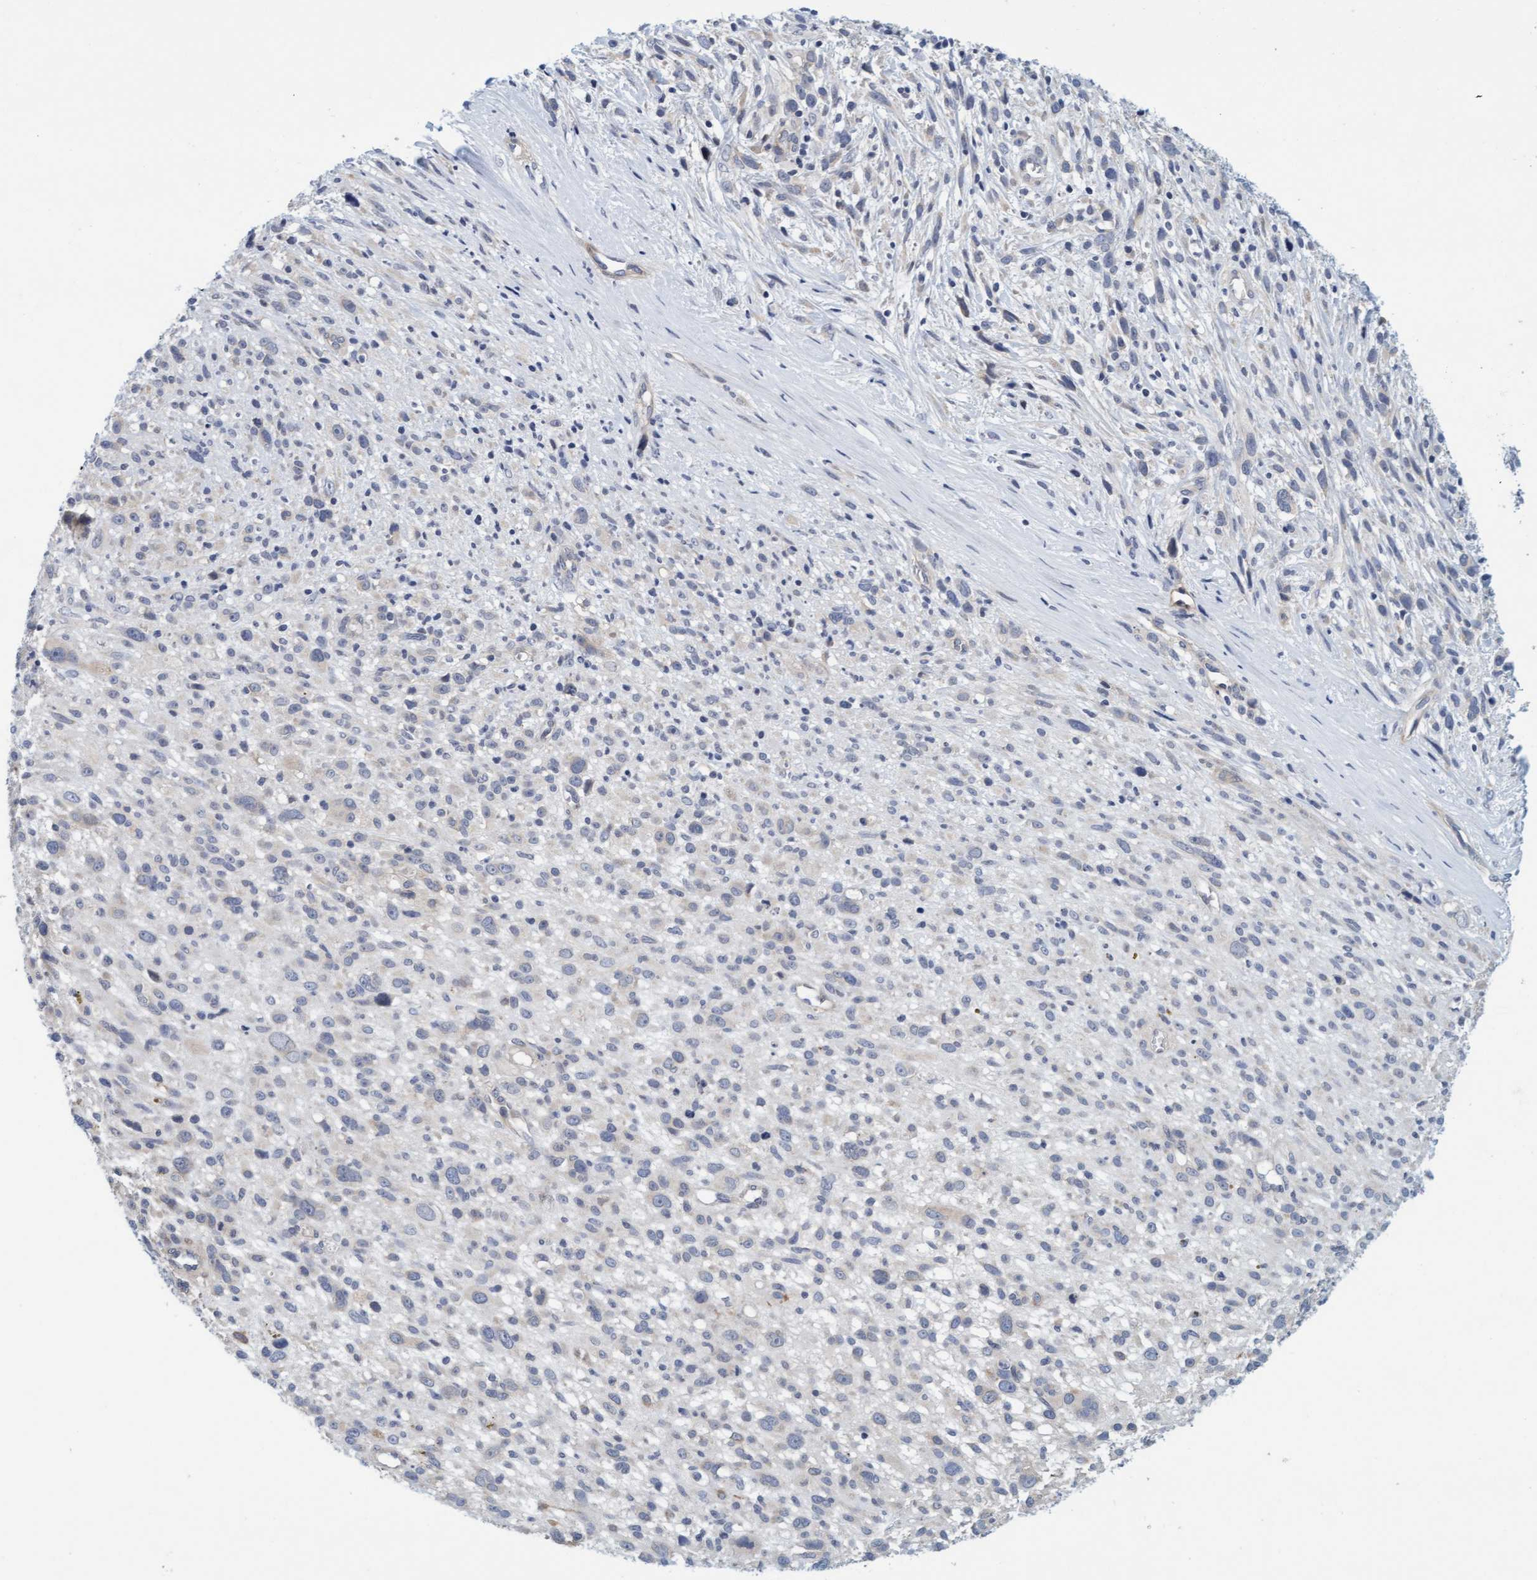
{"staining": {"intensity": "negative", "quantity": "none", "location": "none"}, "tissue": "melanoma", "cell_type": "Tumor cells", "image_type": "cancer", "snomed": [{"axis": "morphology", "description": "Malignant melanoma, NOS"}, {"axis": "topography", "description": "Skin"}], "caption": "An image of human melanoma is negative for staining in tumor cells.", "gene": "TSTD2", "patient": {"sex": "female", "age": 55}}